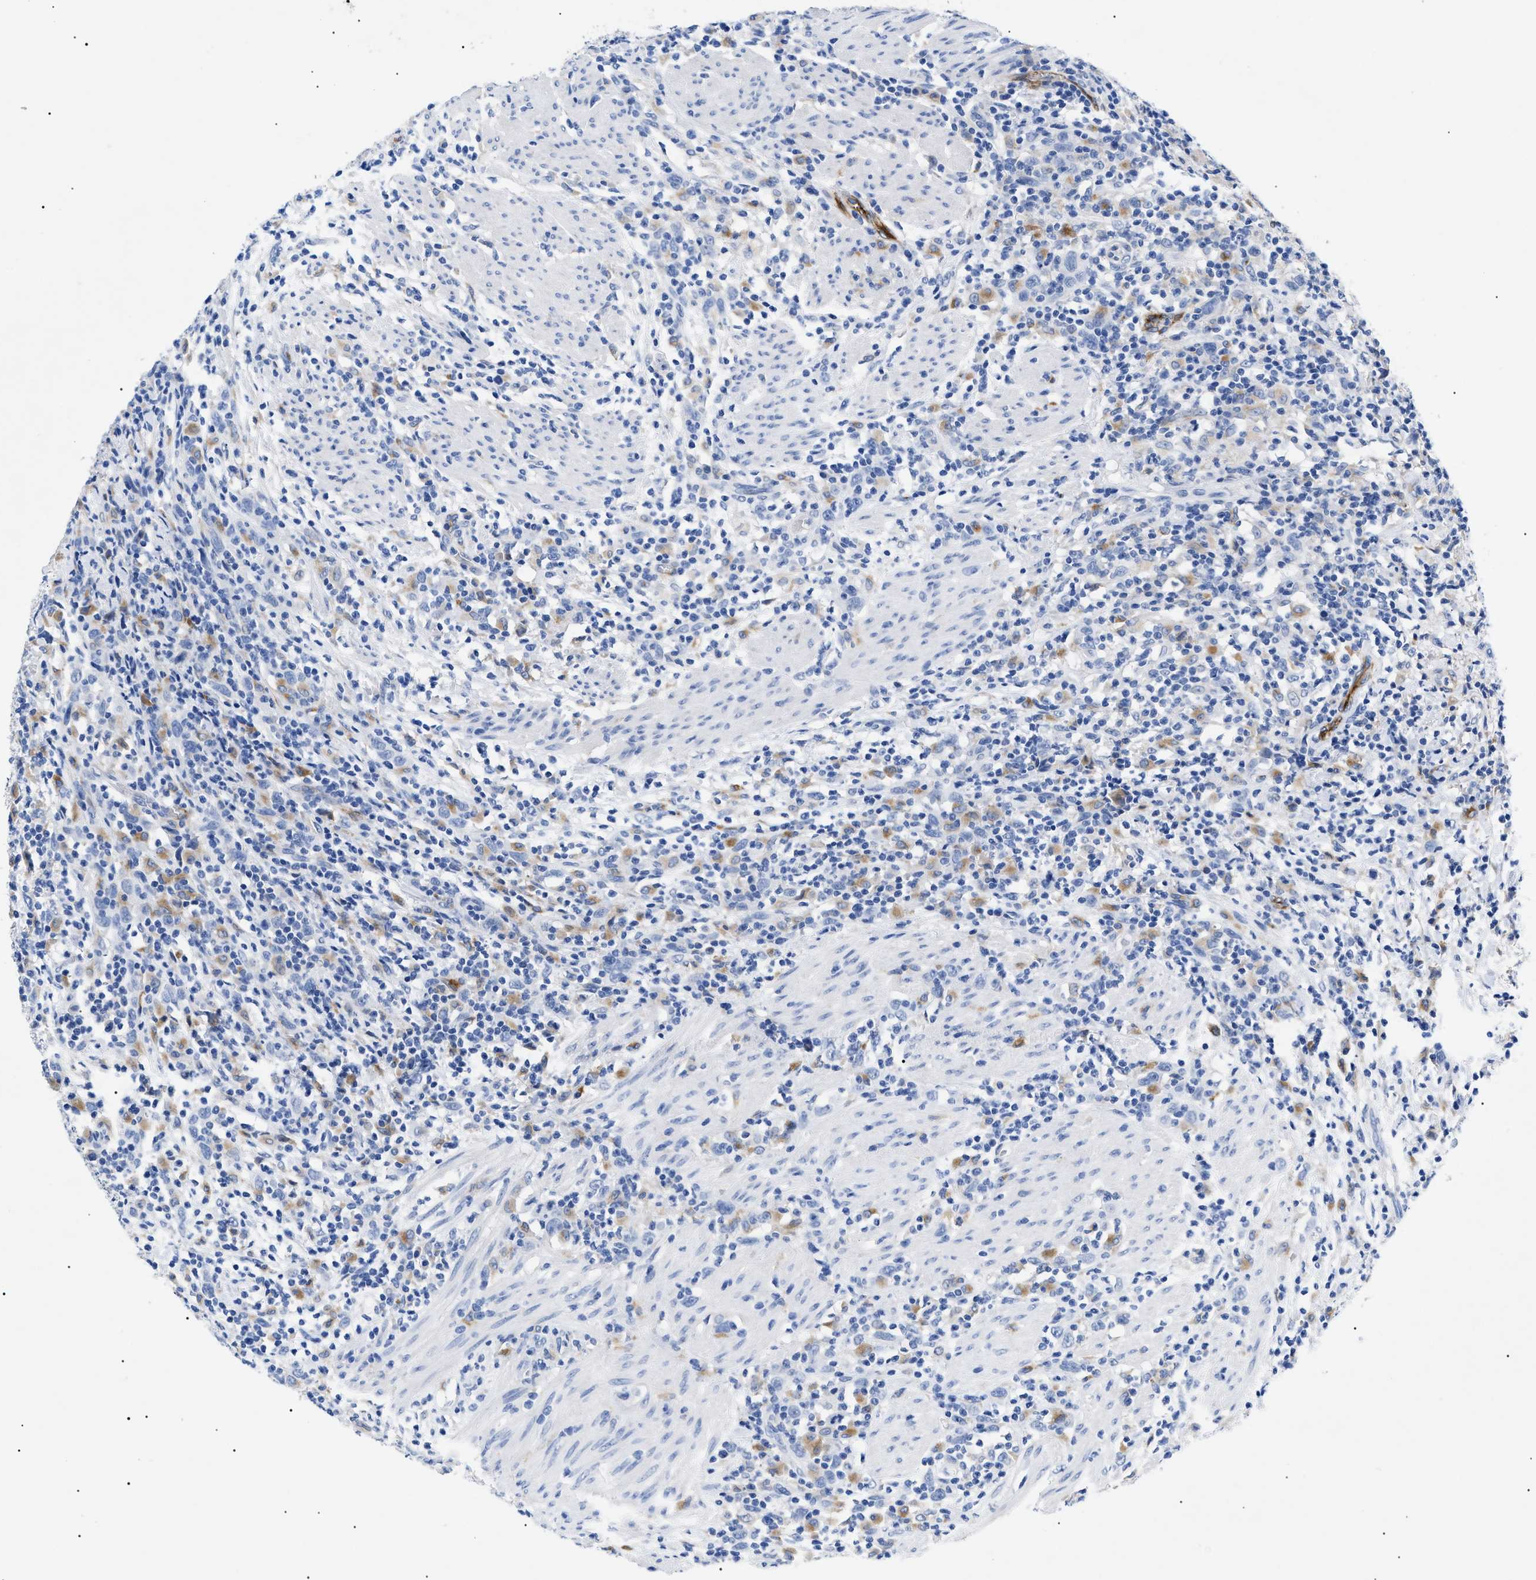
{"staining": {"intensity": "negative", "quantity": "none", "location": "none"}, "tissue": "urothelial cancer", "cell_type": "Tumor cells", "image_type": "cancer", "snomed": [{"axis": "morphology", "description": "Urothelial carcinoma, High grade"}, {"axis": "topography", "description": "Urinary bladder"}], "caption": "The immunohistochemistry (IHC) image has no significant positivity in tumor cells of high-grade urothelial carcinoma tissue.", "gene": "ACKR1", "patient": {"sex": "male", "age": 61}}